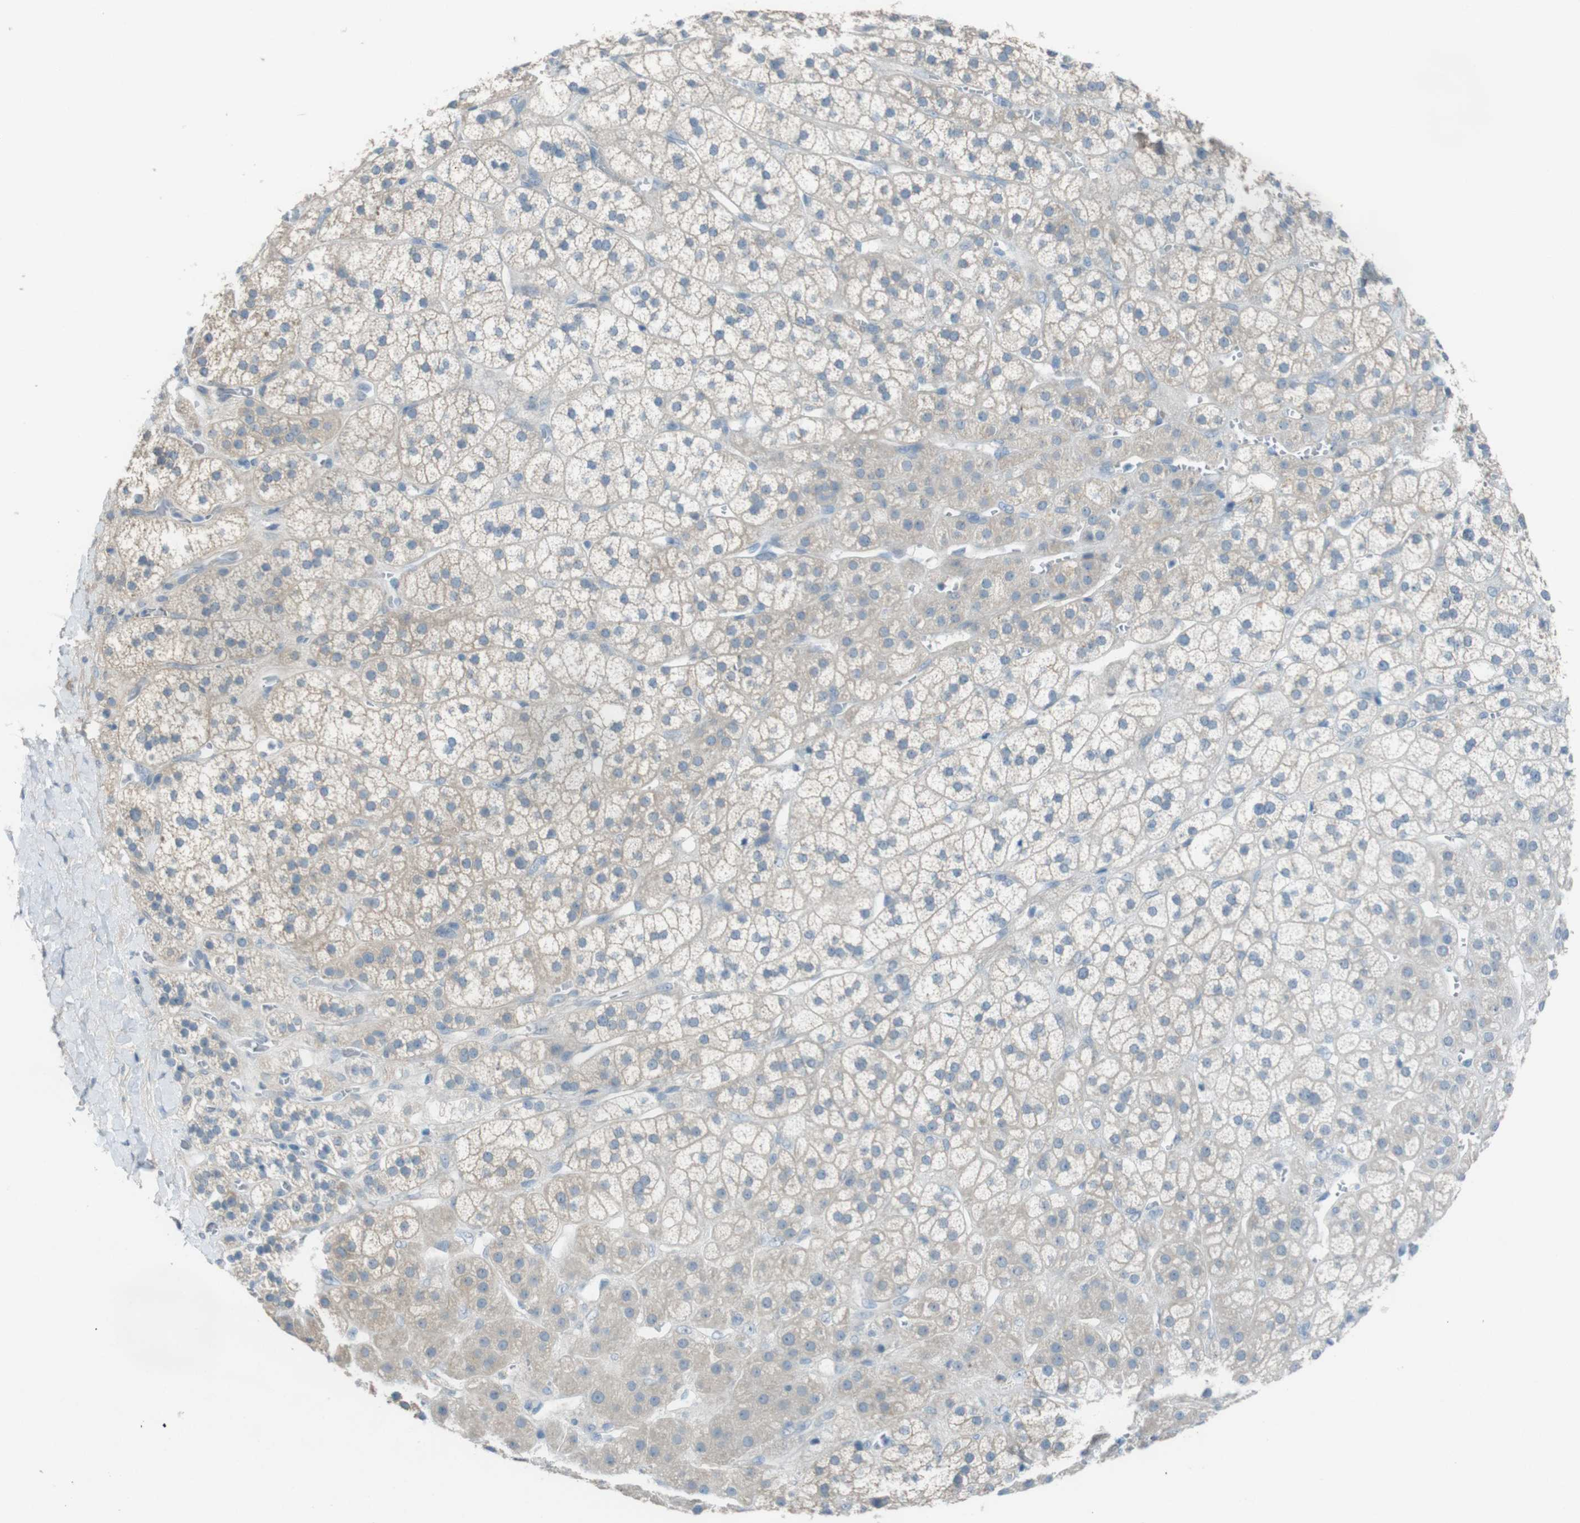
{"staining": {"intensity": "weak", "quantity": "<25%", "location": "cytoplasmic/membranous"}, "tissue": "adrenal gland", "cell_type": "Glandular cells", "image_type": "normal", "snomed": [{"axis": "morphology", "description": "Normal tissue, NOS"}, {"axis": "topography", "description": "Adrenal gland"}], "caption": "An immunohistochemistry (IHC) micrograph of unremarkable adrenal gland is shown. There is no staining in glandular cells of adrenal gland. (DAB (3,3'-diaminobenzidine) IHC with hematoxylin counter stain).", "gene": "ENTPD7", "patient": {"sex": "male", "age": 56}}